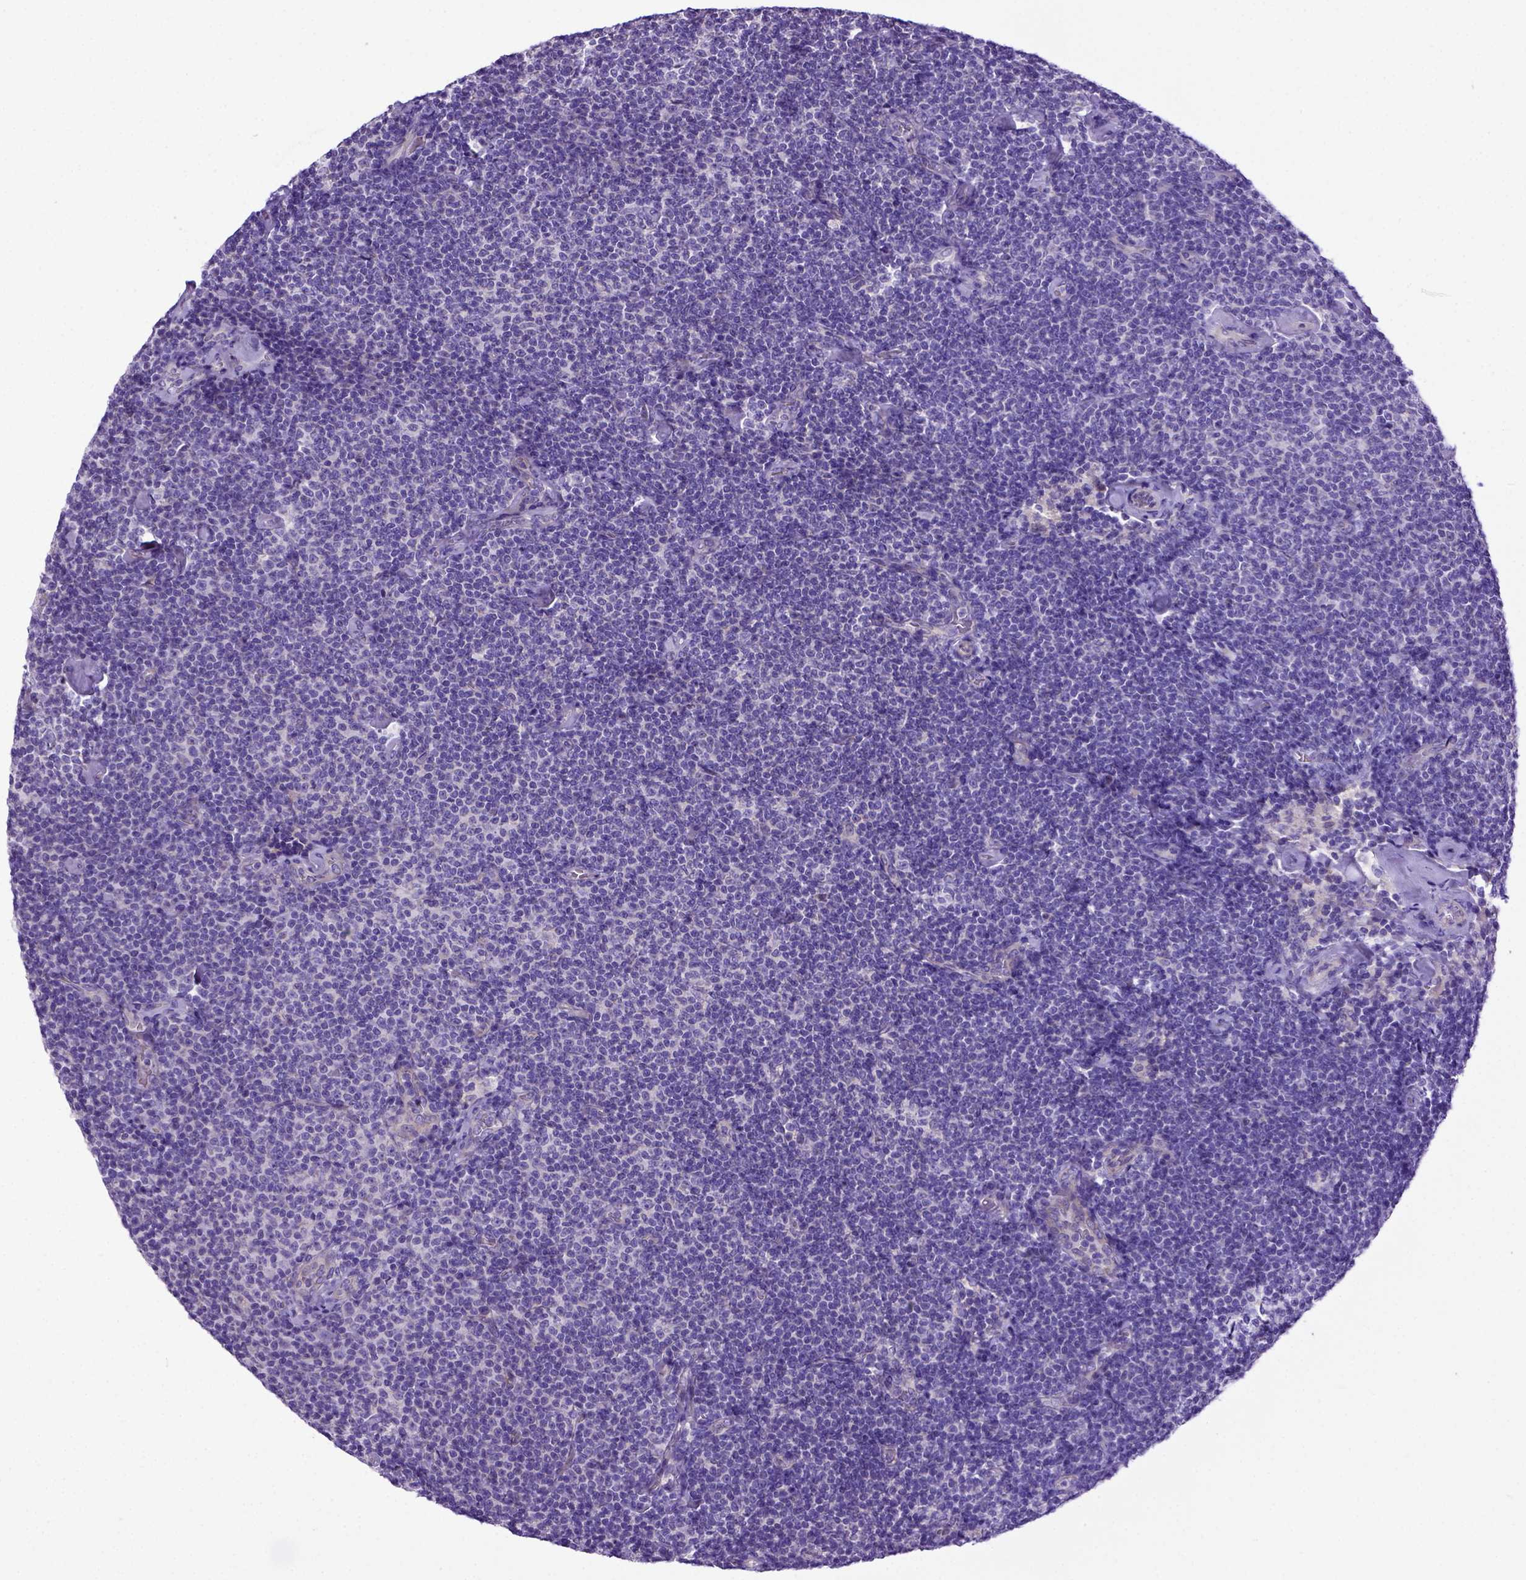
{"staining": {"intensity": "negative", "quantity": "none", "location": "none"}, "tissue": "lymphoma", "cell_type": "Tumor cells", "image_type": "cancer", "snomed": [{"axis": "morphology", "description": "Malignant lymphoma, non-Hodgkin's type, Low grade"}, {"axis": "topography", "description": "Lymph node"}], "caption": "Tumor cells show no significant protein expression in lymphoma. (Stains: DAB immunohistochemistry with hematoxylin counter stain, Microscopy: brightfield microscopy at high magnification).", "gene": "ADAM12", "patient": {"sex": "male", "age": 81}}